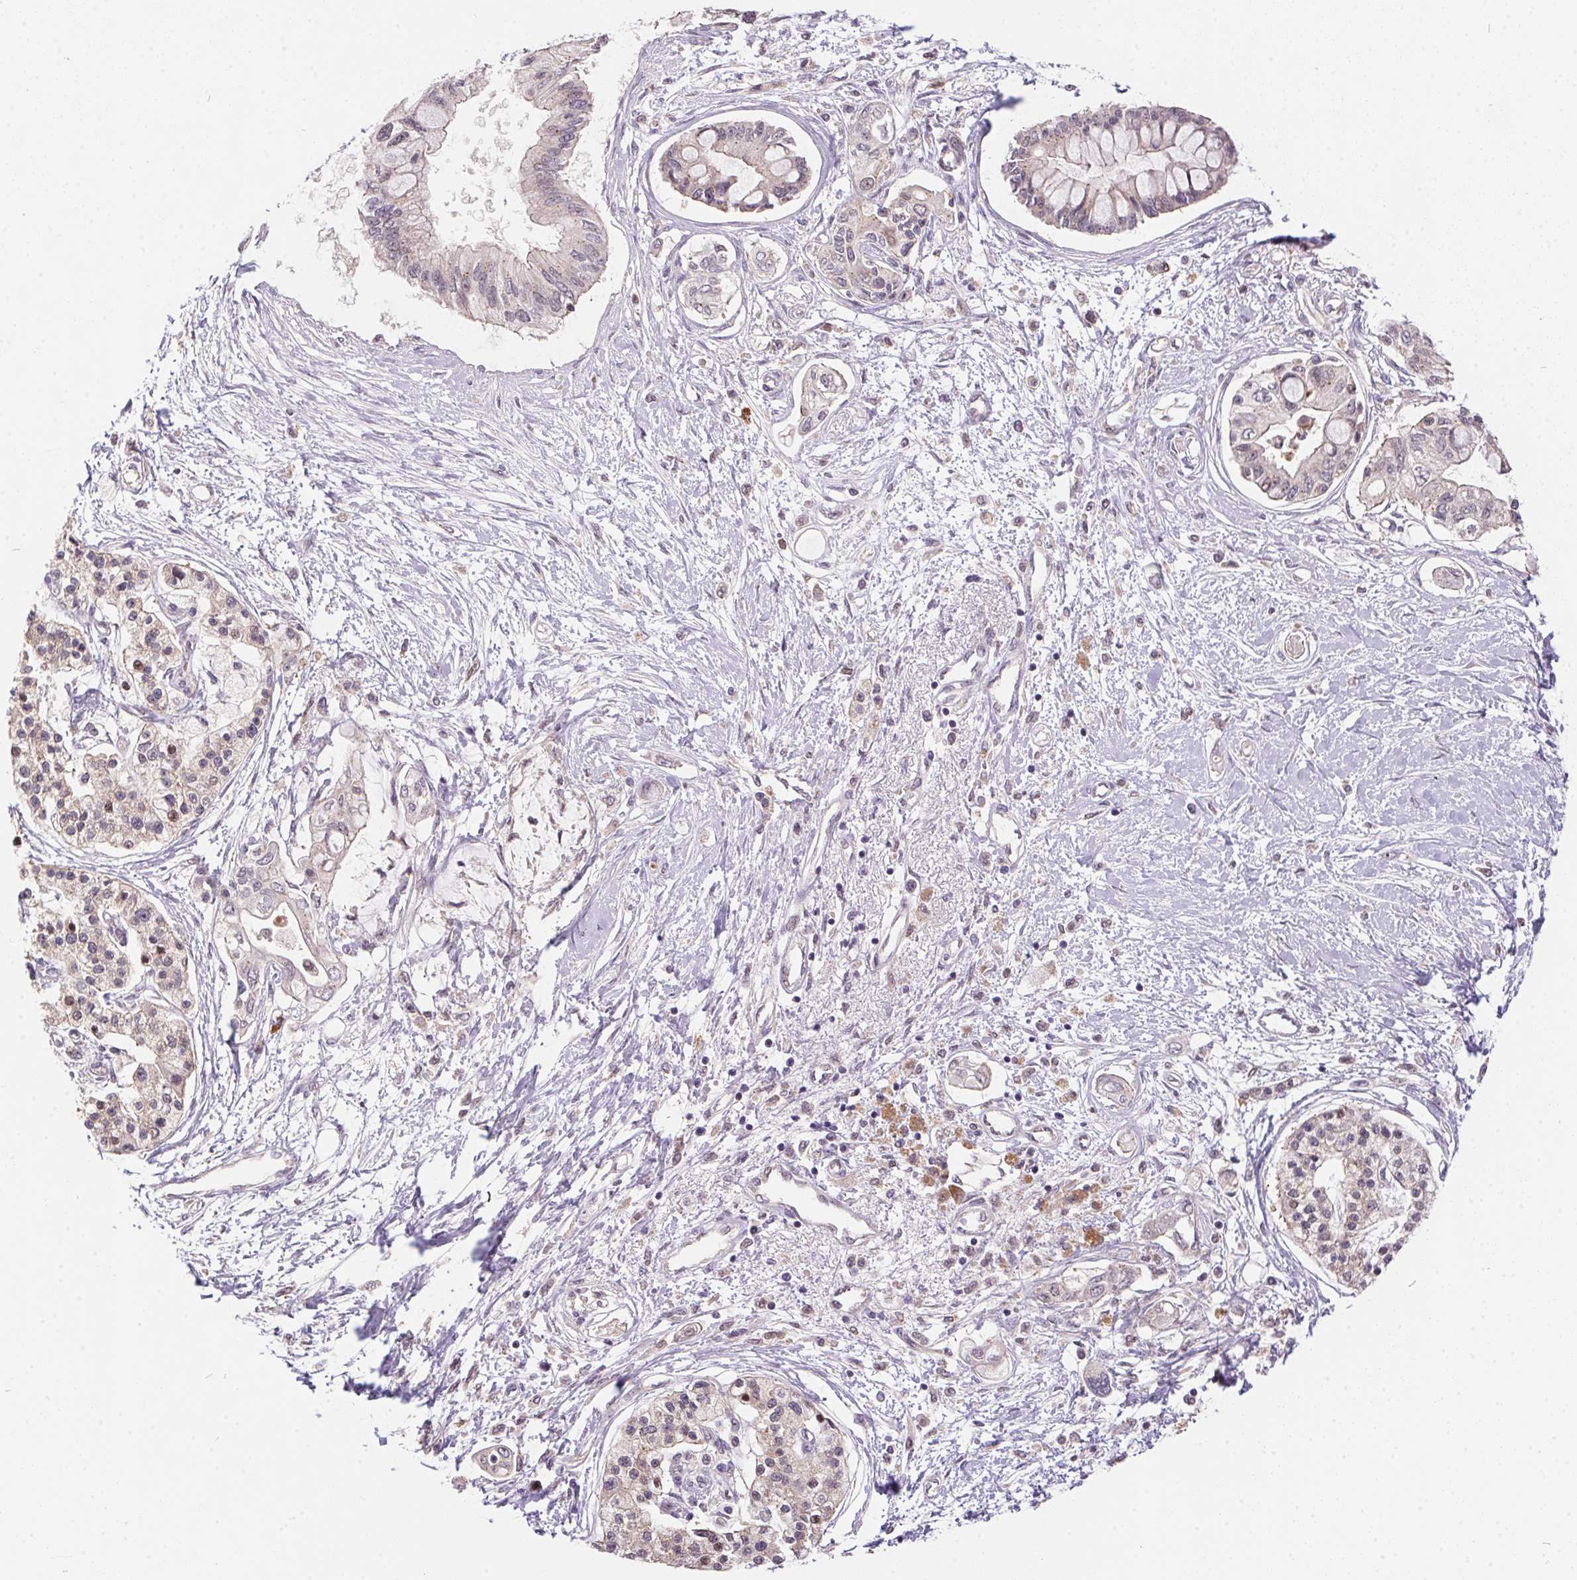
{"staining": {"intensity": "negative", "quantity": "none", "location": "none"}, "tissue": "pancreatic cancer", "cell_type": "Tumor cells", "image_type": "cancer", "snomed": [{"axis": "morphology", "description": "Adenocarcinoma, NOS"}, {"axis": "topography", "description": "Pancreas"}], "caption": "An image of adenocarcinoma (pancreatic) stained for a protein reveals no brown staining in tumor cells.", "gene": "NUDT16", "patient": {"sex": "female", "age": 77}}